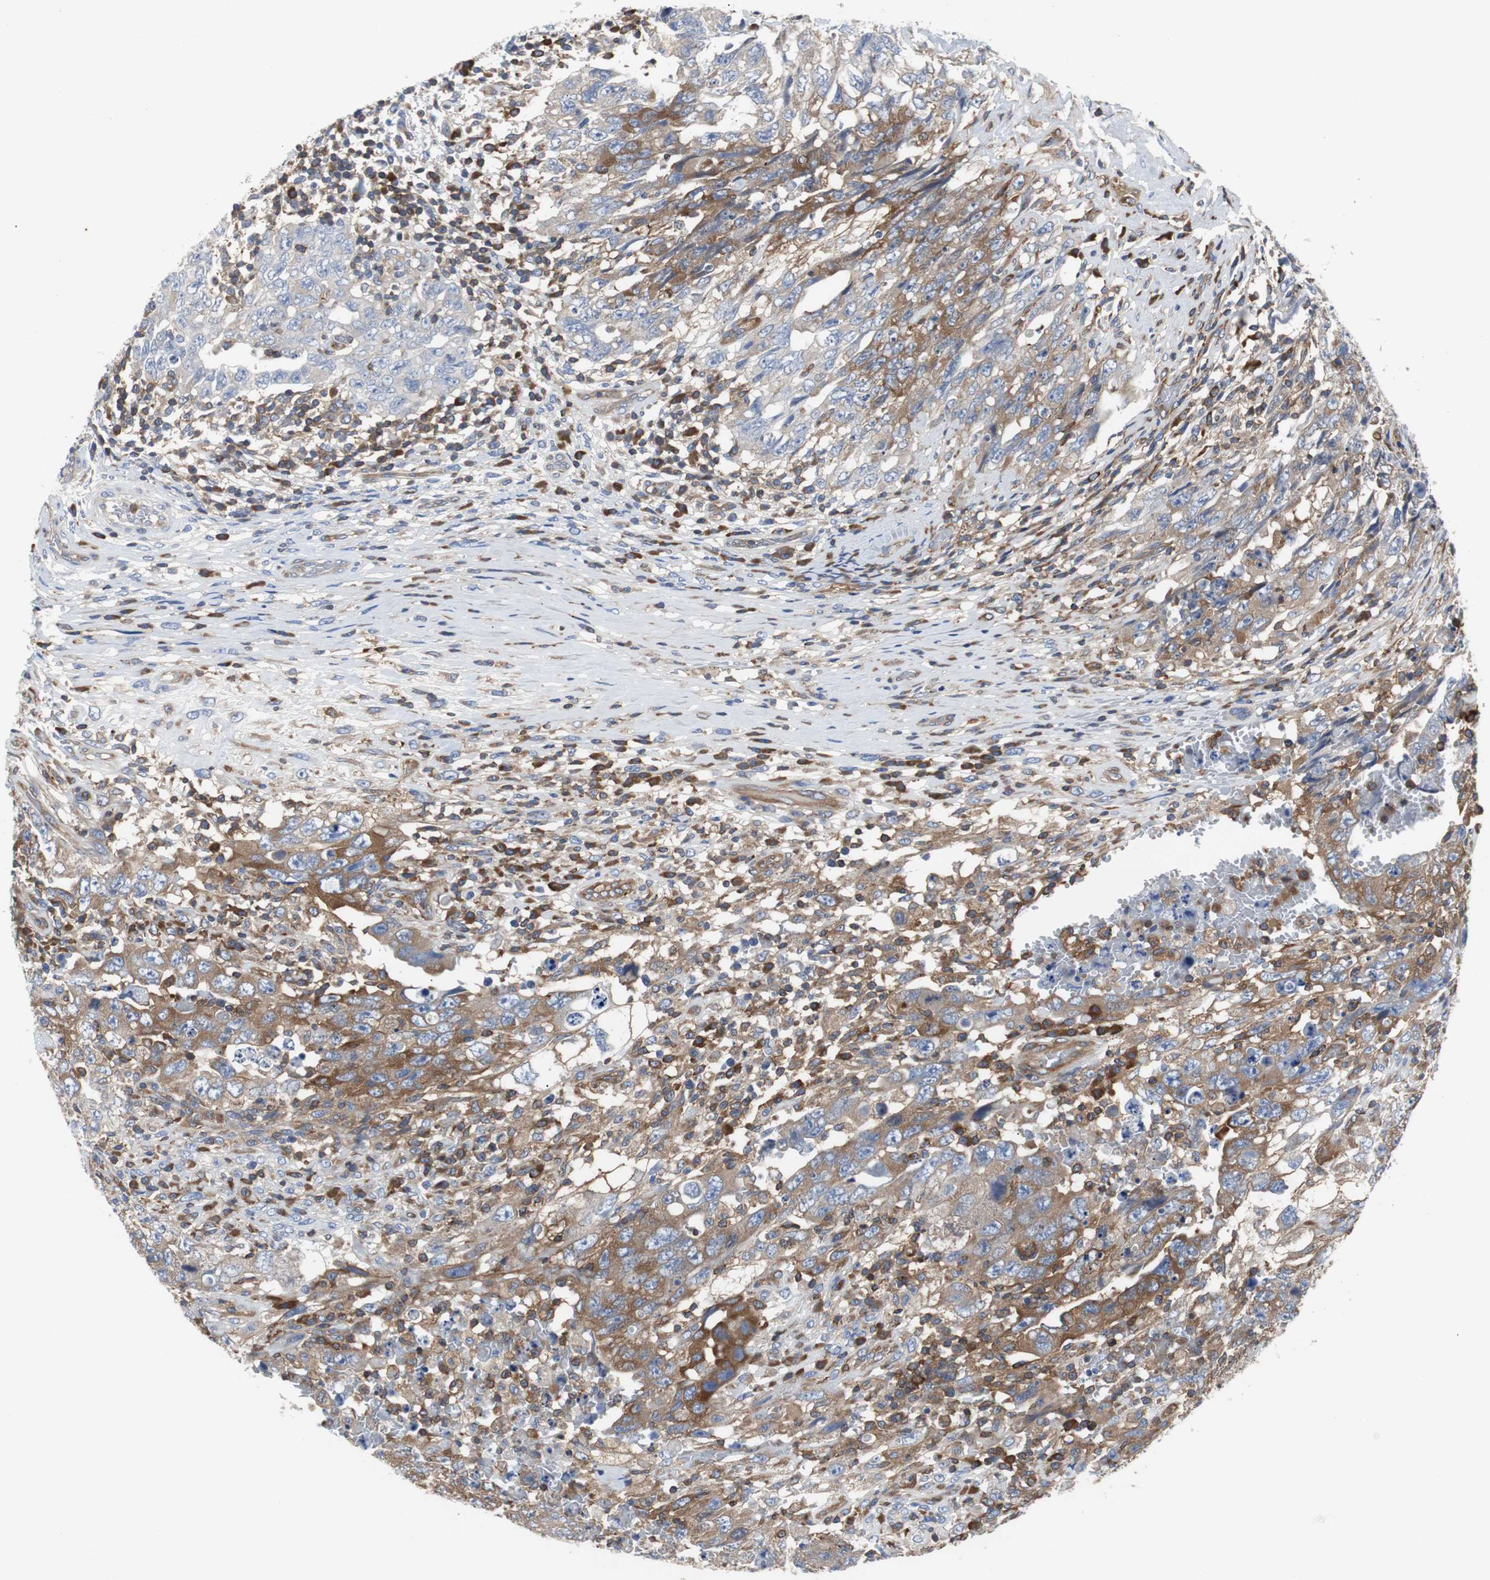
{"staining": {"intensity": "moderate", "quantity": "25%-75%", "location": "cytoplasmic/membranous"}, "tissue": "testis cancer", "cell_type": "Tumor cells", "image_type": "cancer", "snomed": [{"axis": "morphology", "description": "Carcinoma, Embryonal, NOS"}, {"axis": "topography", "description": "Testis"}], "caption": "Testis cancer was stained to show a protein in brown. There is medium levels of moderate cytoplasmic/membranous staining in about 25%-75% of tumor cells. The staining was performed using DAB, with brown indicating positive protein expression. Nuclei are stained blue with hematoxylin.", "gene": "GYS1", "patient": {"sex": "male", "age": 26}}